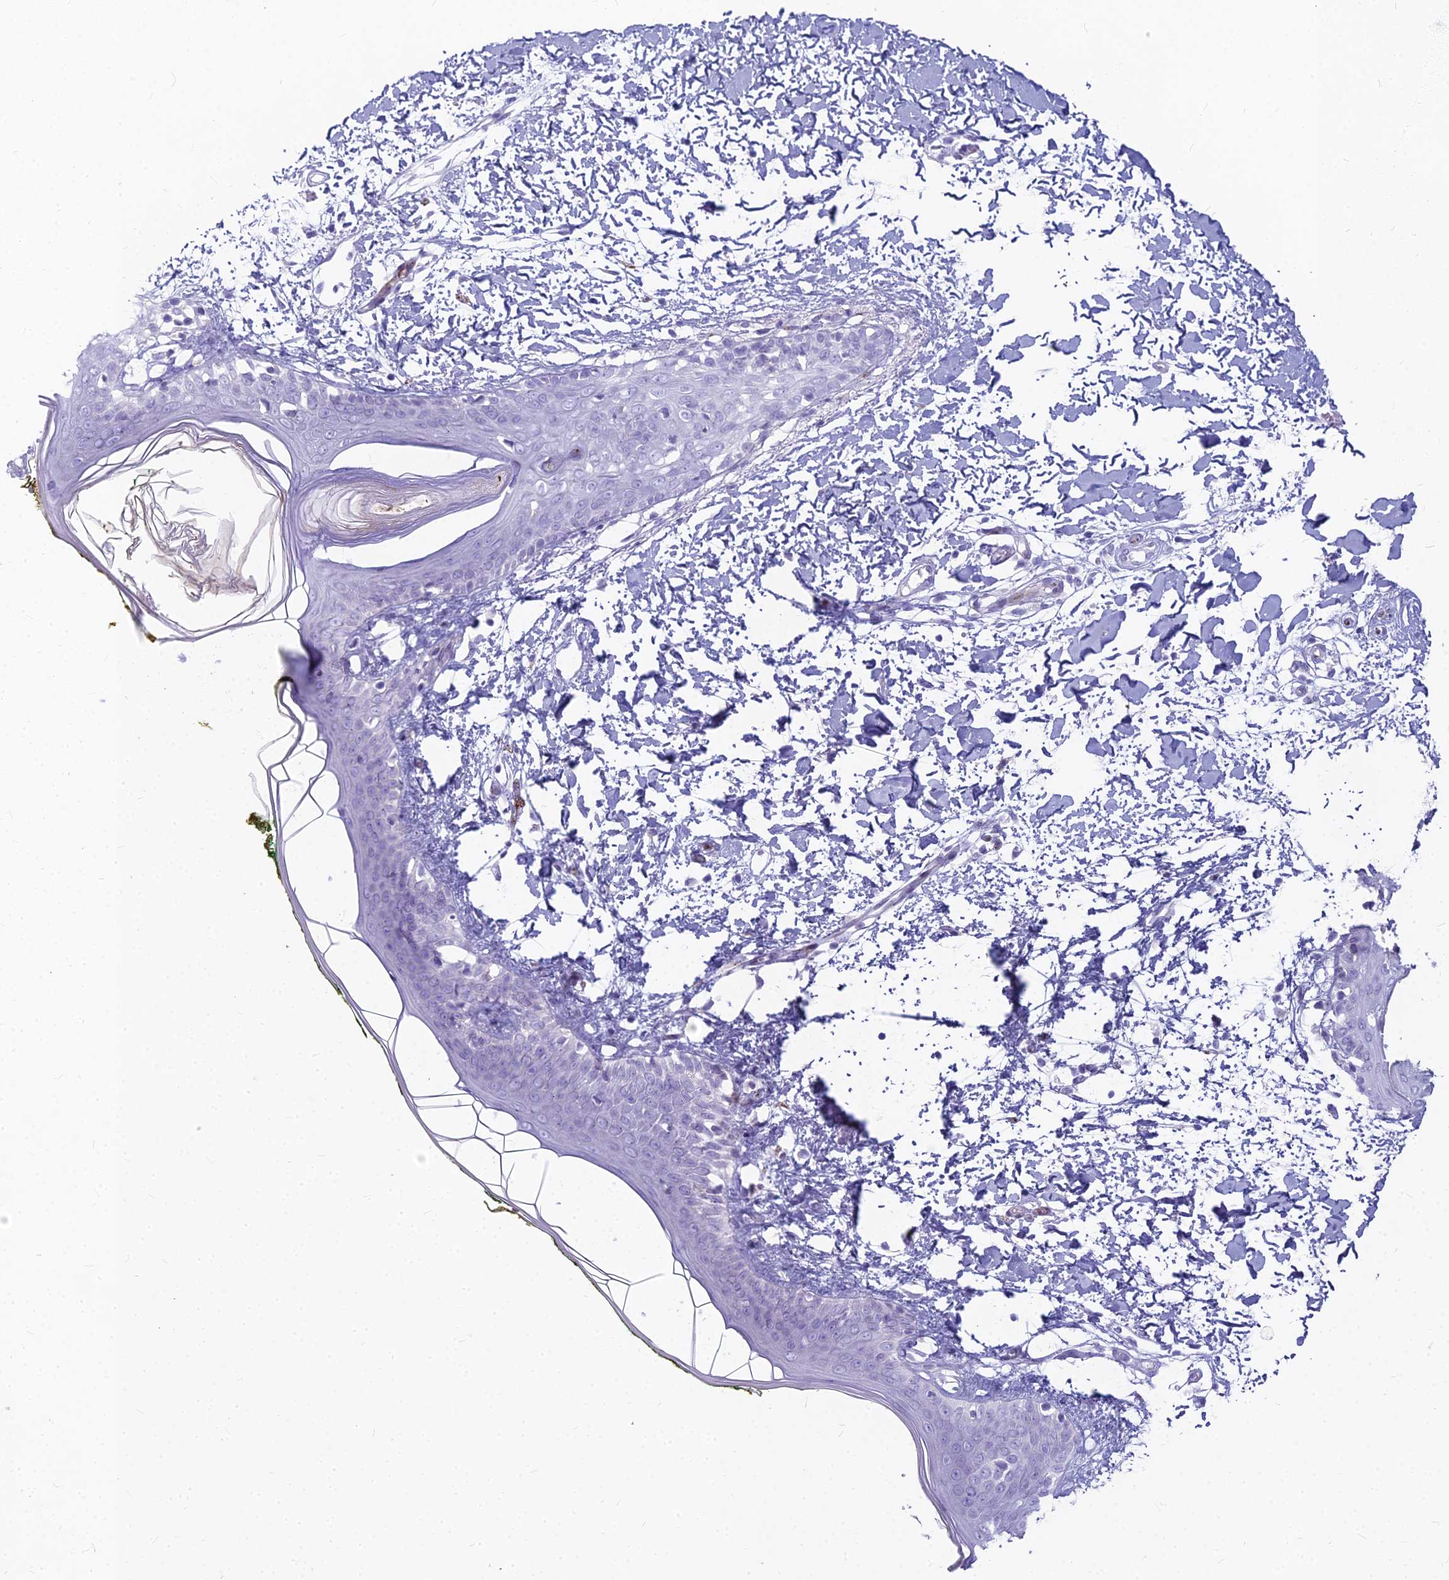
{"staining": {"intensity": "negative", "quantity": "none", "location": "none"}, "tissue": "skin", "cell_type": "Fibroblasts", "image_type": "normal", "snomed": [{"axis": "morphology", "description": "Normal tissue, NOS"}, {"axis": "topography", "description": "Skin"}], "caption": "A high-resolution photomicrograph shows immunohistochemistry (IHC) staining of unremarkable skin, which displays no significant expression in fibroblasts.", "gene": "ENSG00000265118", "patient": {"sex": "female", "age": 34}}